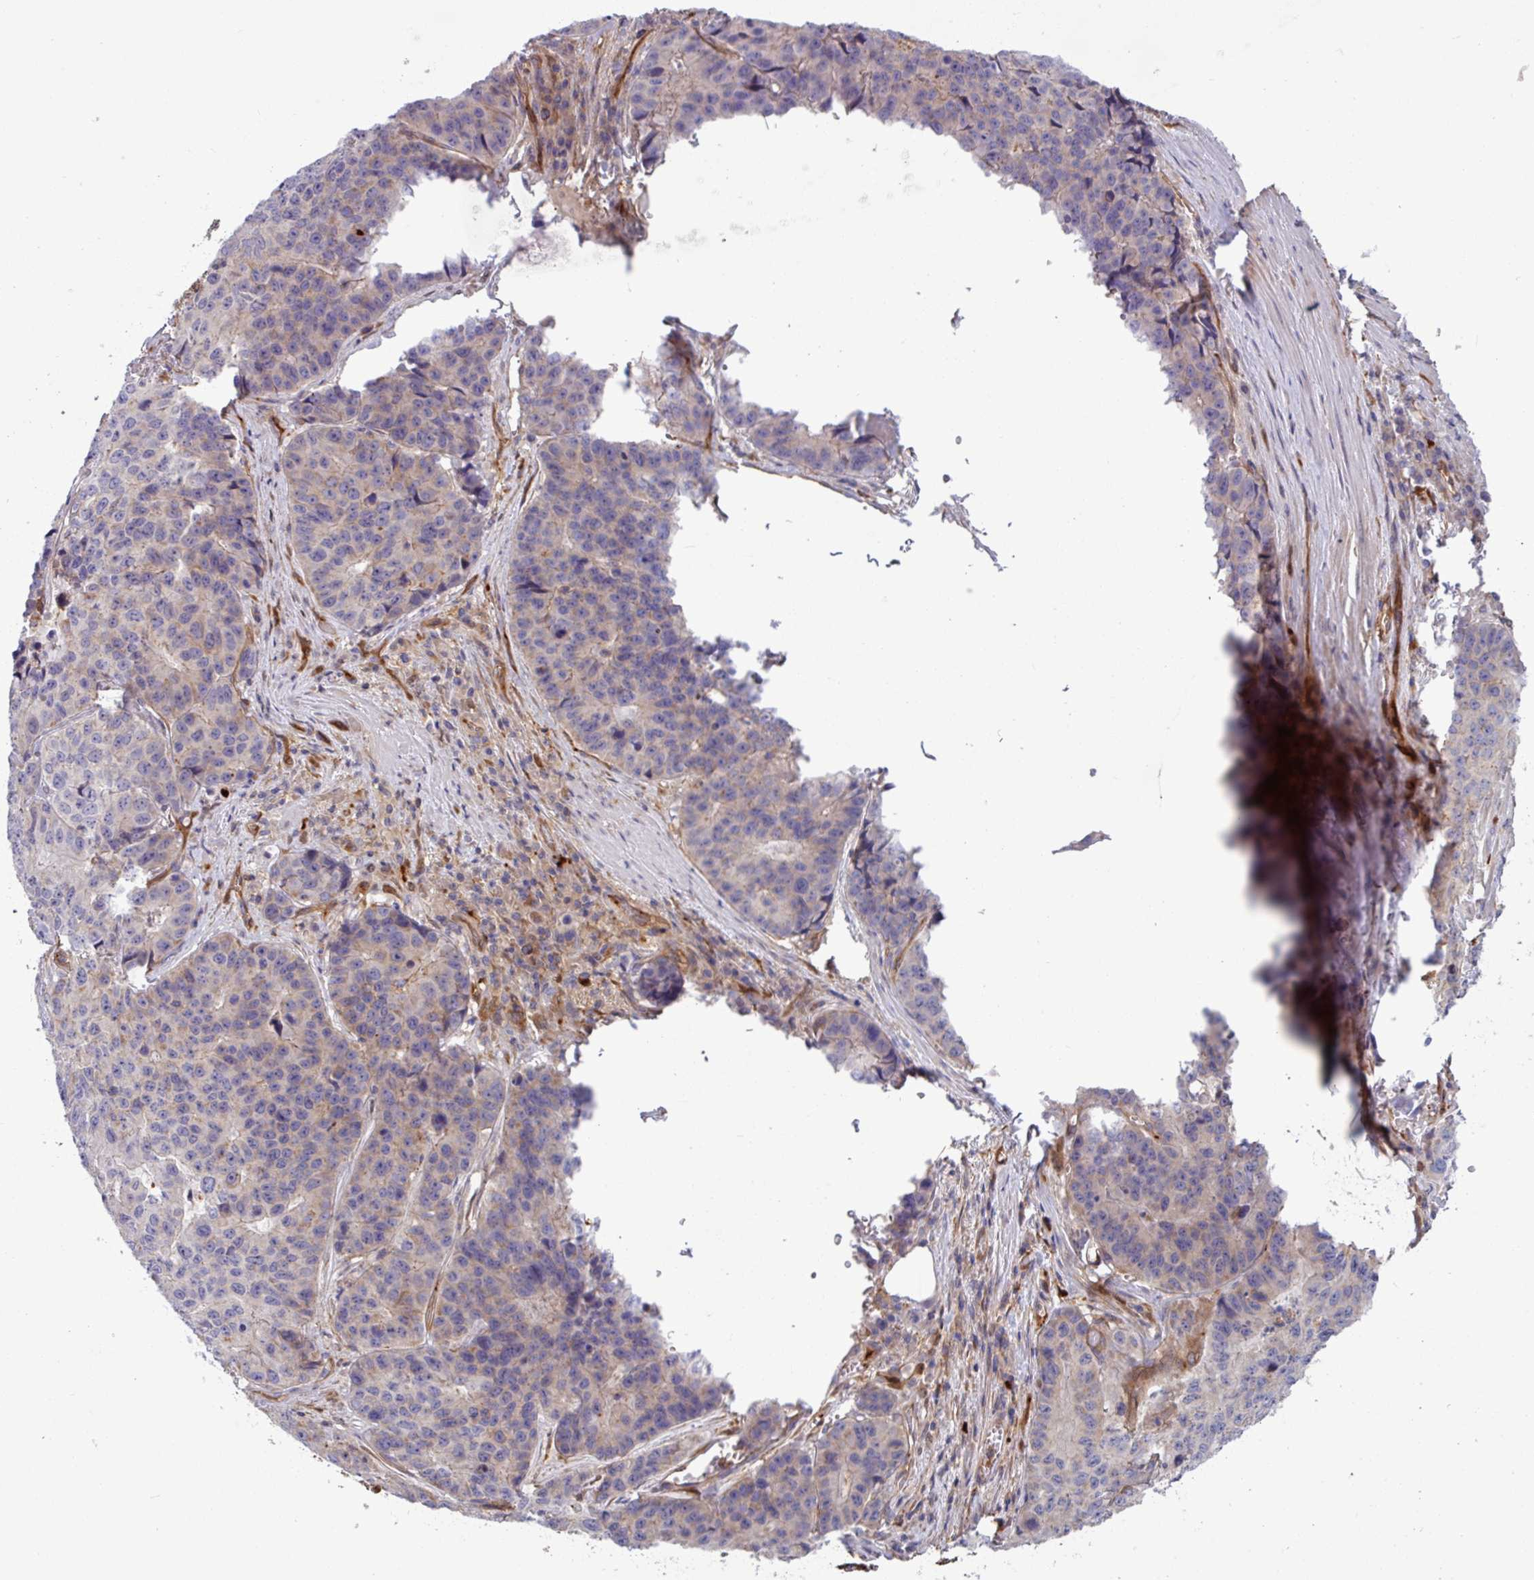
{"staining": {"intensity": "weak", "quantity": "<25%", "location": "cytoplasmic/membranous"}, "tissue": "stomach cancer", "cell_type": "Tumor cells", "image_type": "cancer", "snomed": [{"axis": "morphology", "description": "Adenocarcinoma, NOS"}, {"axis": "topography", "description": "Stomach"}], "caption": "This histopathology image is of stomach adenocarcinoma stained with immunohistochemistry to label a protein in brown with the nuclei are counter-stained blue. There is no positivity in tumor cells. (DAB (3,3'-diaminobenzidine) immunohistochemistry visualized using brightfield microscopy, high magnification).", "gene": "B4GALNT4", "patient": {"sex": "male", "age": 71}}